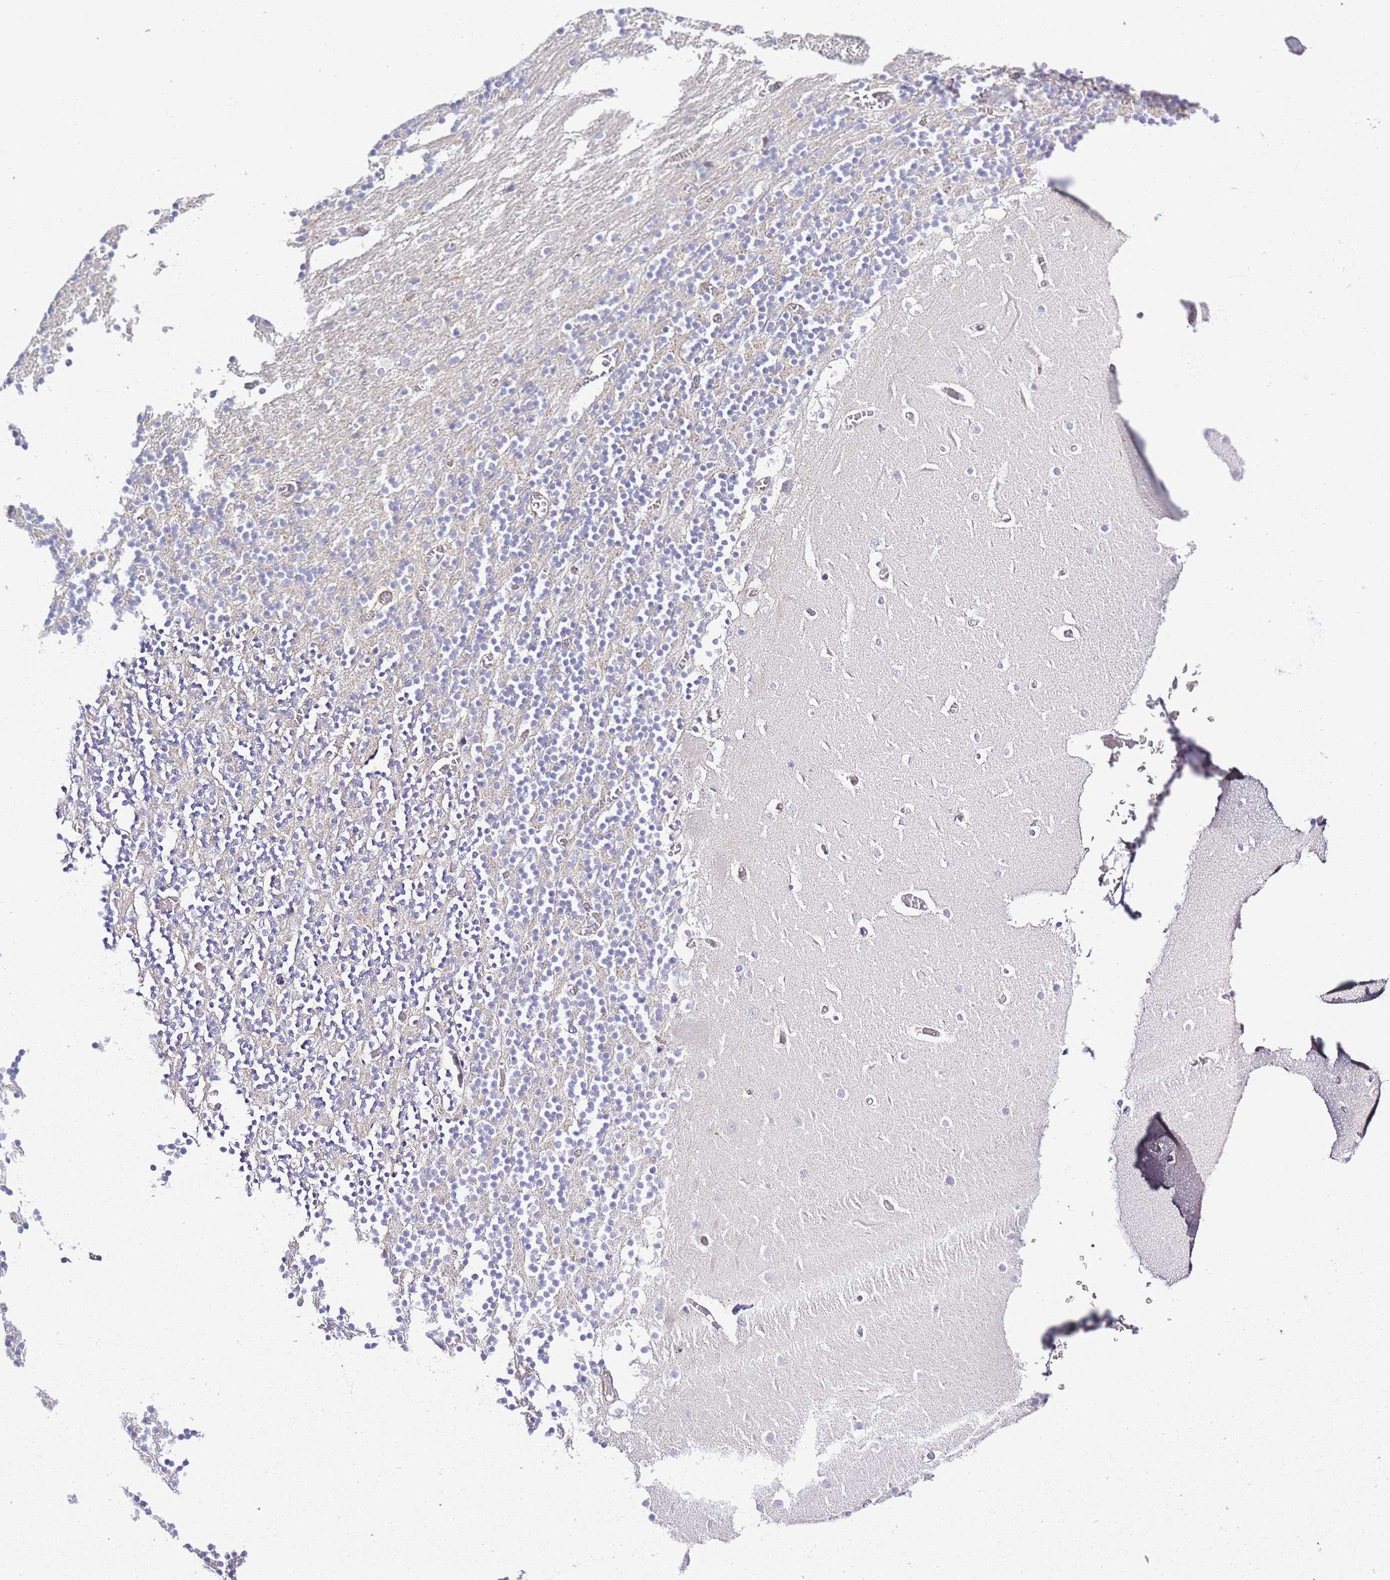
{"staining": {"intensity": "moderate", "quantity": "<25%", "location": "cytoplasmic/membranous"}, "tissue": "cerebellum", "cell_type": "Cells in granular layer", "image_type": "normal", "snomed": [{"axis": "morphology", "description": "Normal tissue, NOS"}, {"axis": "topography", "description": "Cerebellum"}], "caption": "Cerebellum stained with DAB (3,3'-diaminobenzidine) immunohistochemistry (IHC) reveals low levels of moderate cytoplasmic/membranous staining in about <25% of cells in granular layer.", "gene": "PDCD7", "patient": {"sex": "female", "age": 28}}